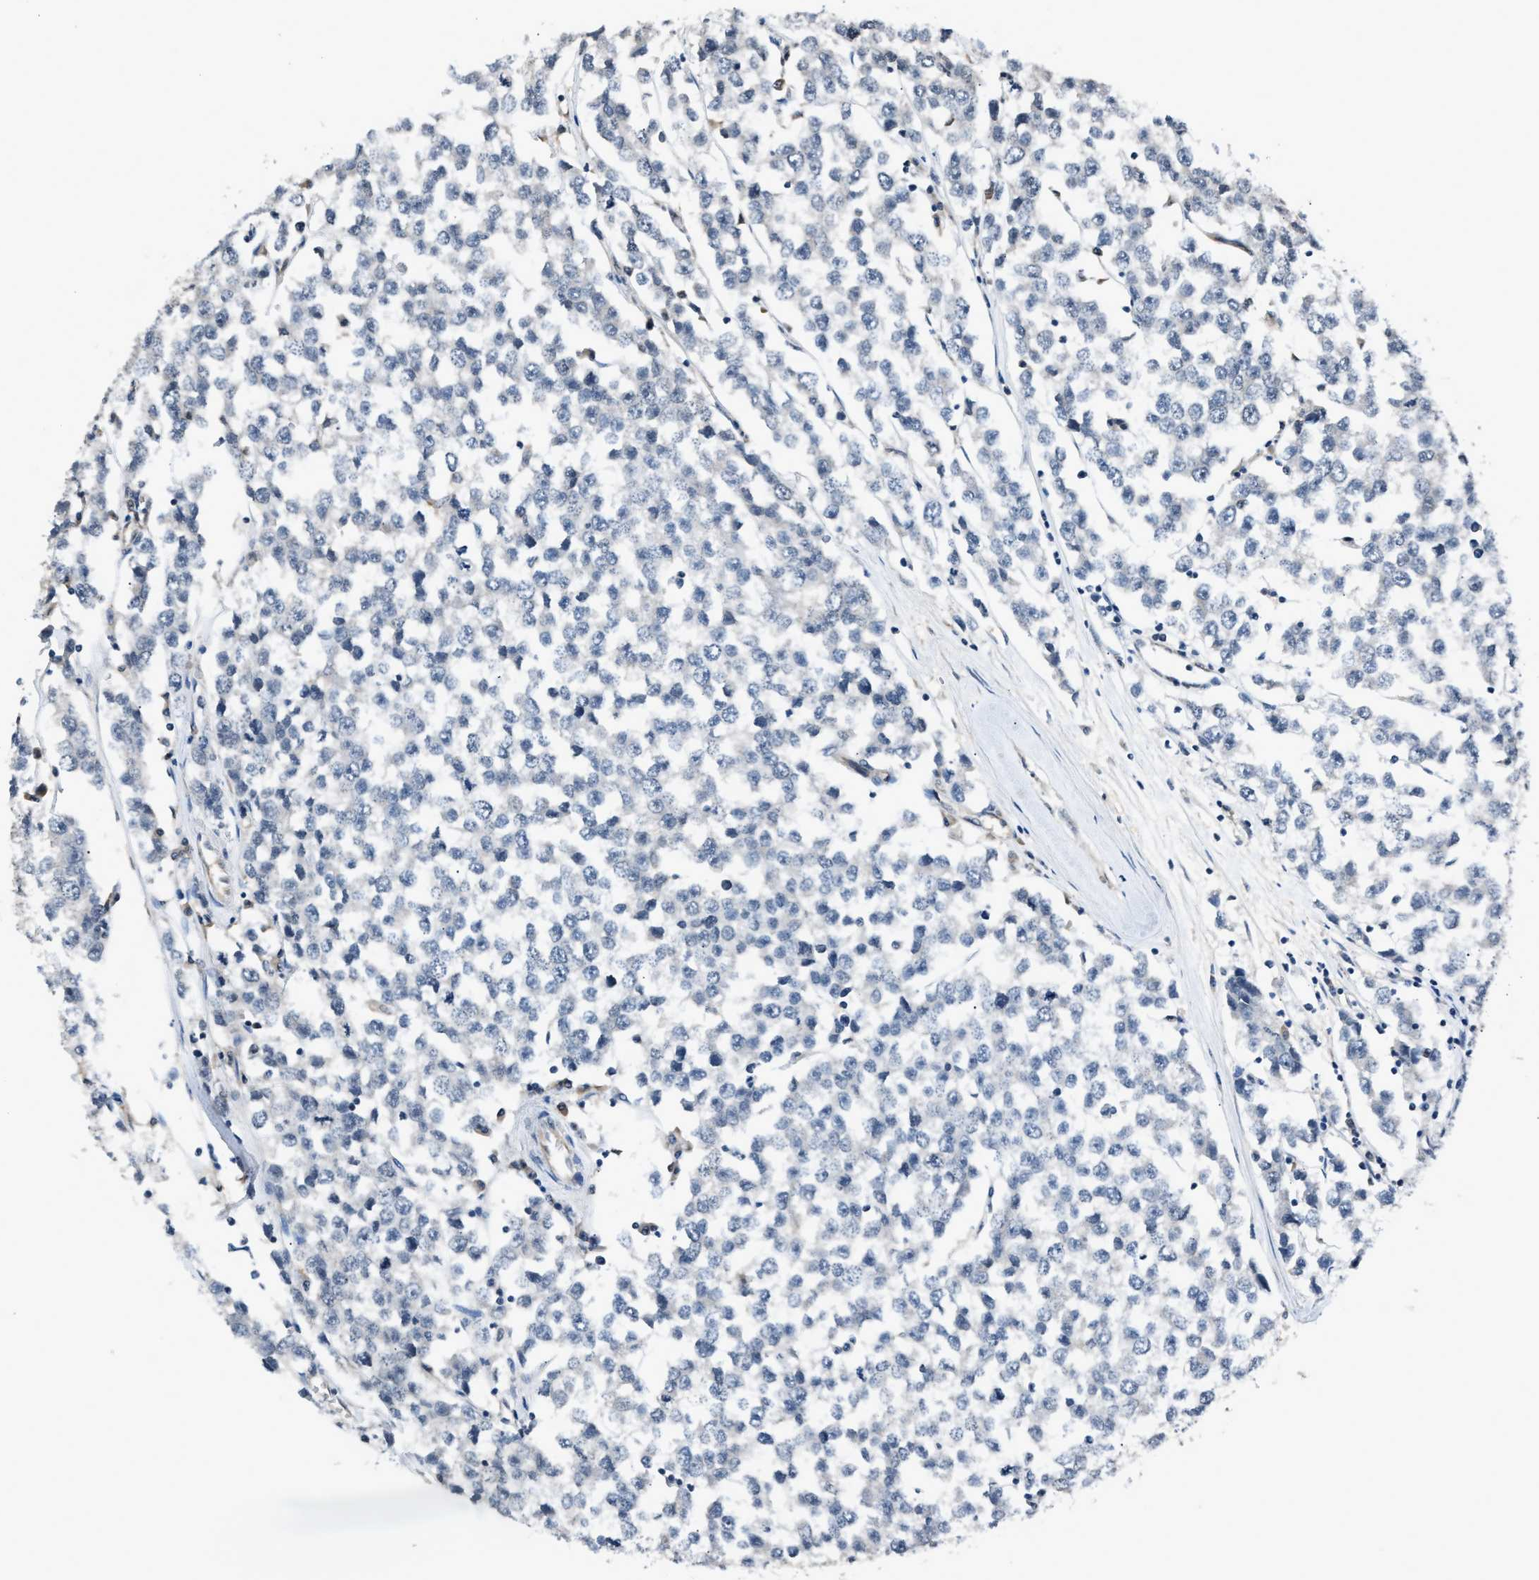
{"staining": {"intensity": "negative", "quantity": "none", "location": "none"}, "tissue": "testis cancer", "cell_type": "Tumor cells", "image_type": "cancer", "snomed": [{"axis": "morphology", "description": "Seminoma, NOS"}, {"axis": "morphology", "description": "Carcinoma, Embryonal, NOS"}, {"axis": "topography", "description": "Testis"}], "caption": "Immunohistochemical staining of human testis seminoma demonstrates no significant positivity in tumor cells.", "gene": "TP53I3", "patient": {"sex": "male", "age": 52}}